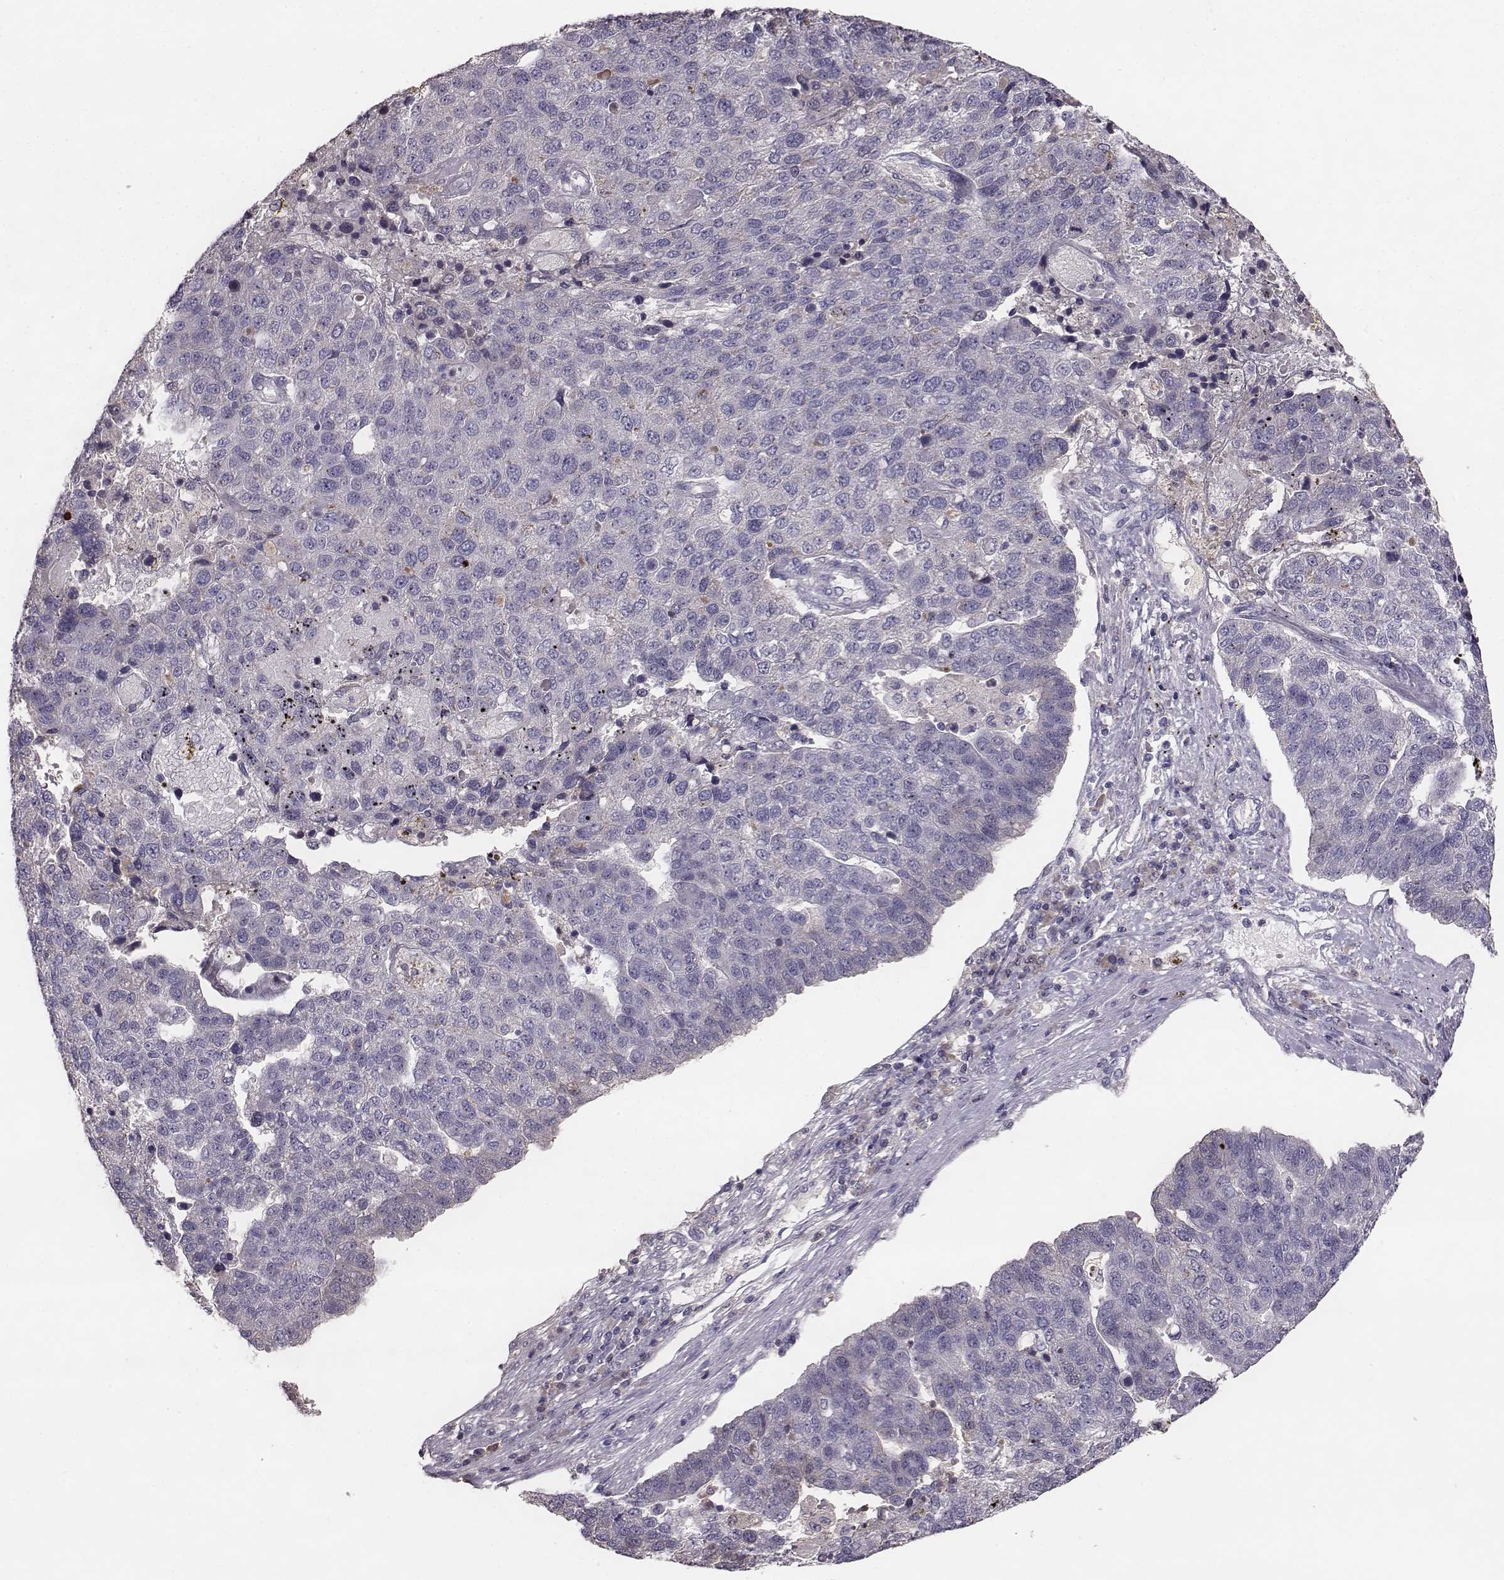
{"staining": {"intensity": "negative", "quantity": "none", "location": "none"}, "tissue": "pancreatic cancer", "cell_type": "Tumor cells", "image_type": "cancer", "snomed": [{"axis": "morphology", "description": "Adenocarcinoma, NOS"}, {"axis": "topography", "description": "Pancreas"}], "caption": "High magnification brightfield microscopy of pancreatic cancer (adenocarcinoma) stained with DAB (brown) and counterstained with hematoxylin (blue): tumor cells show no significant staining.", "gene": "YJEFN3", "patient": {"sex": "female", "age": 61}}